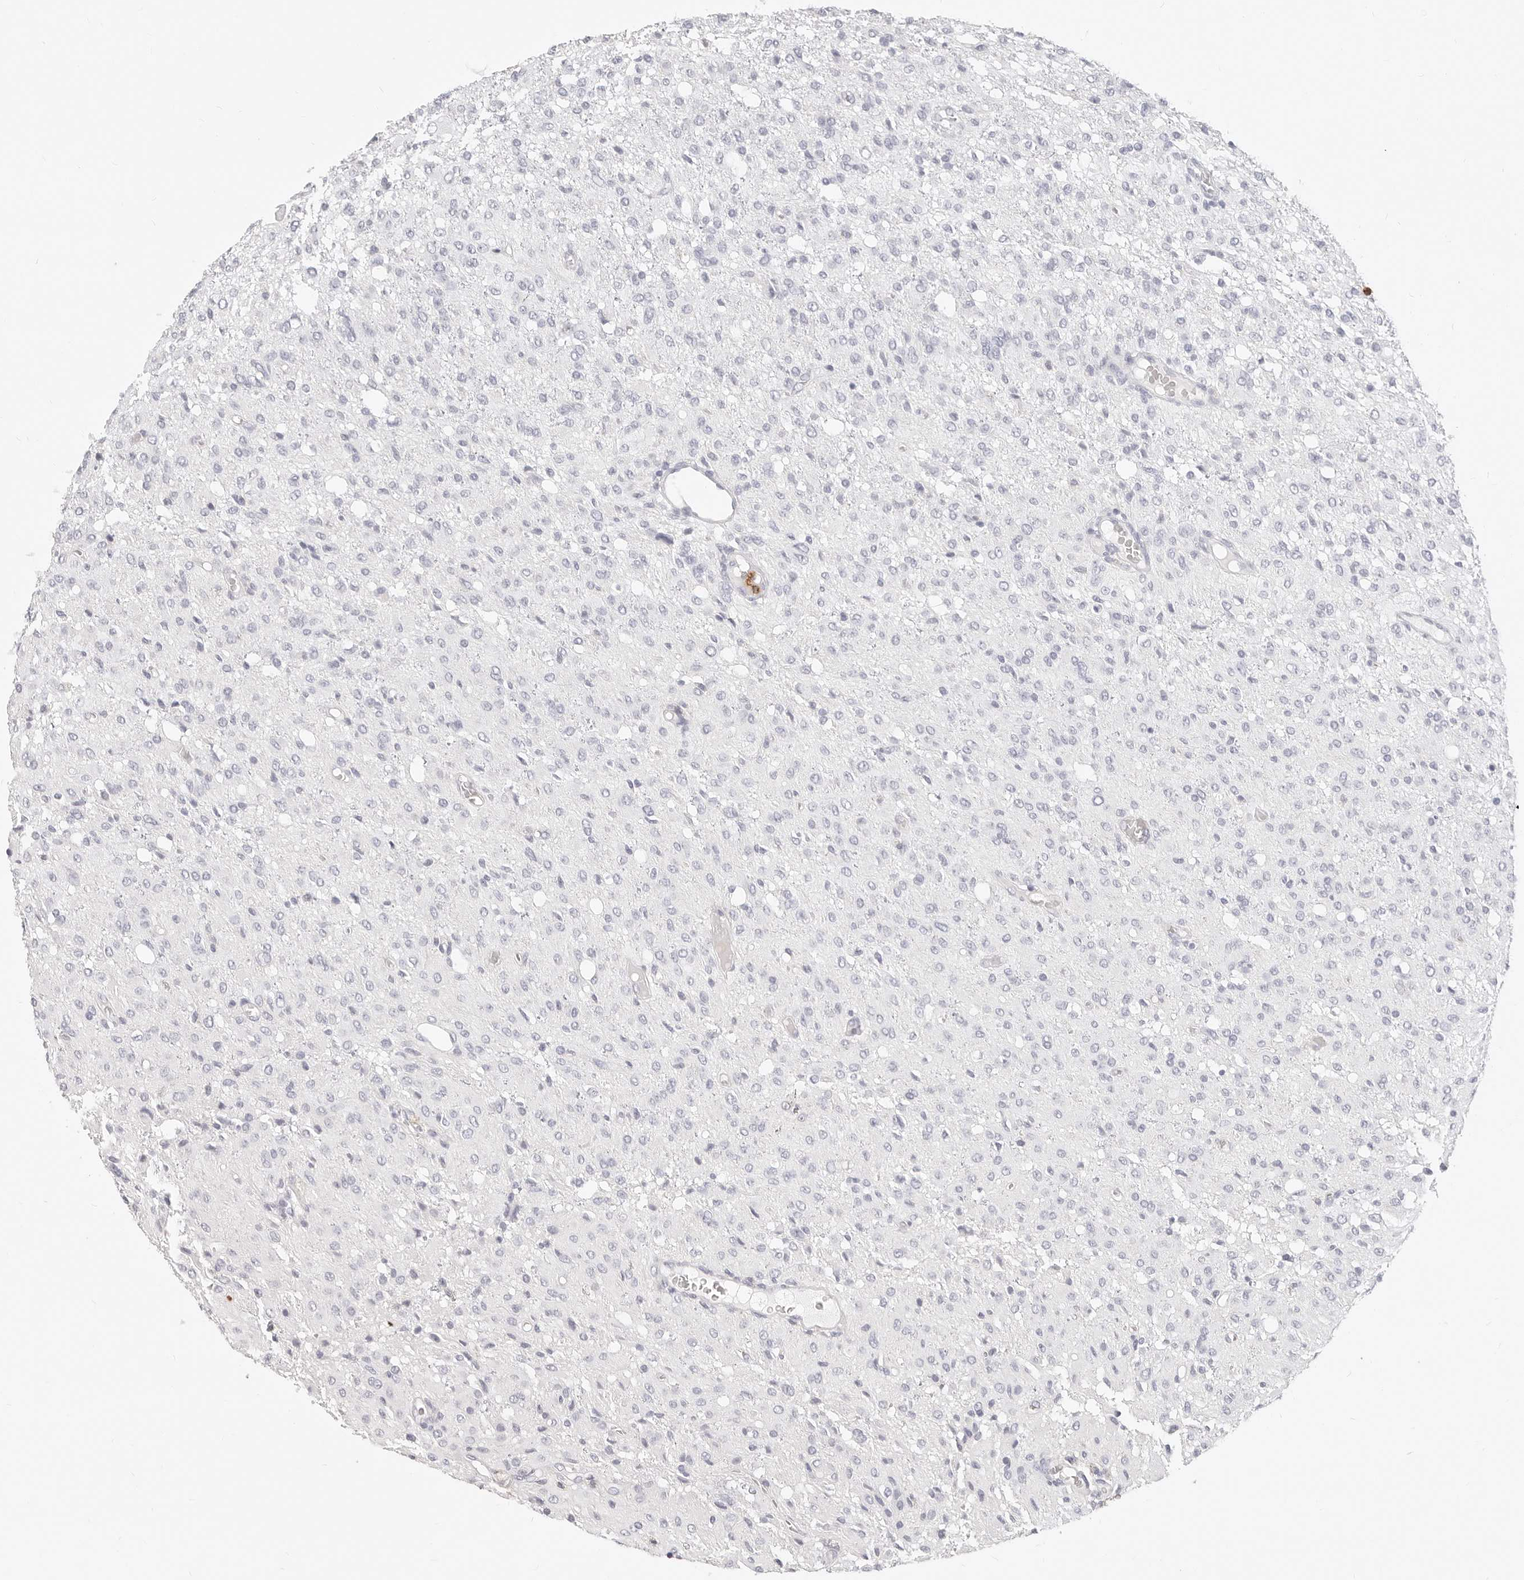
{"staining": {"intensity": "negative", "quantity": "none", "location": "none"}, "tissue": "glioma", "cell_type": "Tumor cells", "image_type": "cancer", "snomed": [{"axis": "morphology", "description": "Glioma, malignant, High grade"}, {"axis": "topography", "description": "Brain"}], "caption": "An image of glioma stained for a protein displays no brown staining in tumor cells.", "gene": "CAMP", "patient": {"sex": "female", "age": 59}}